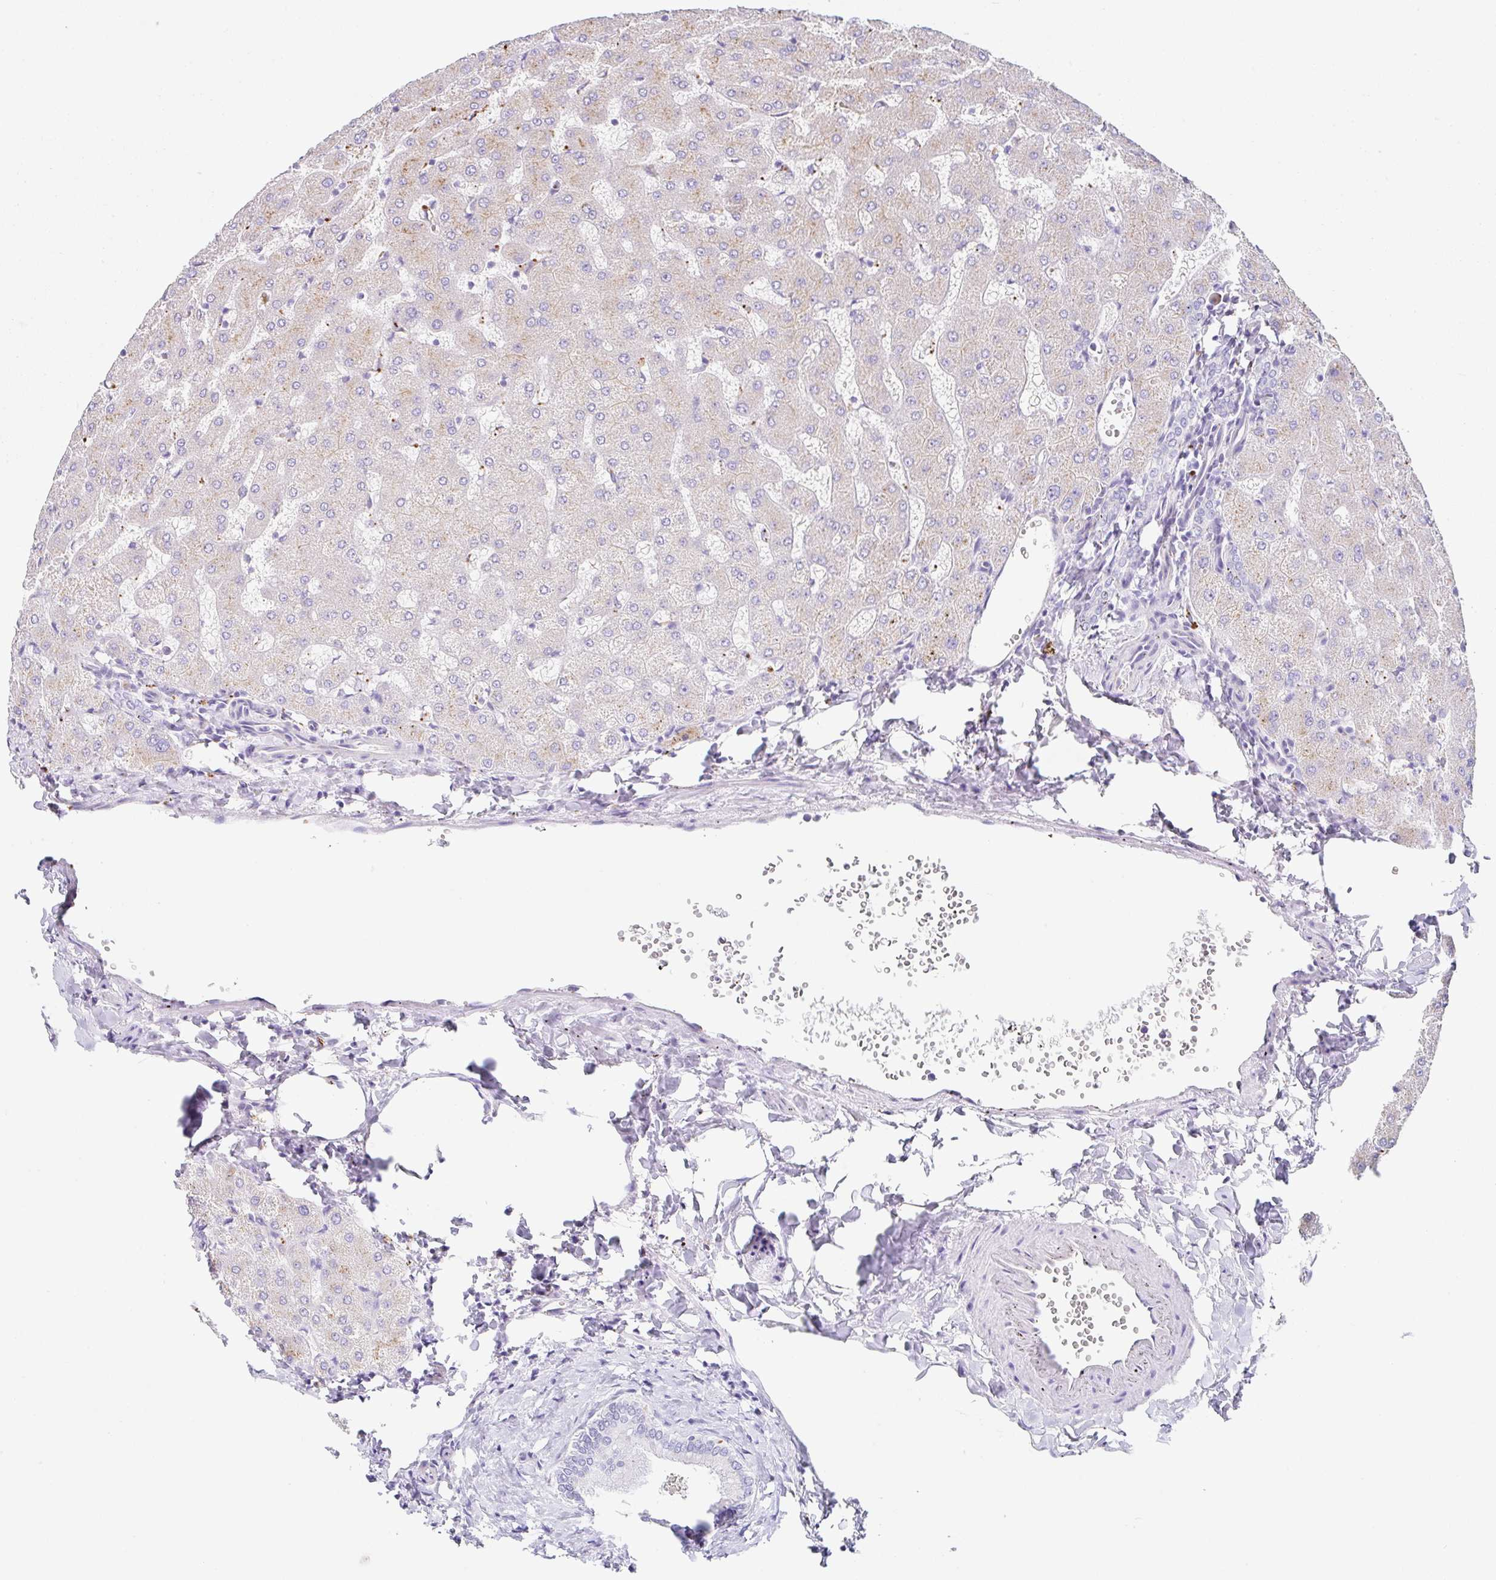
{"staining": {"intensity": "negative", "quantity": "none", "location": "none"}, "tissue": "liver", "cell_type": "Cholangiocytes", "image_type": "normal", "snomed": [{"axis": "morphology", "description": "Normal tissue, NOS"}, {"axis": "topography", "description": "Liver"}], "caption": "Immunohistochemistry image of benign liver: liver stained with DAB shows no significant protein positivity in cholangiocytes. The staining was performed using DAB (3,3'-diaminobenzidine) to visualize the protein expression in brown, while the nuclei were stained in blue with hematoxylin (Magnification: 20x).", "gene": "DKK4", "patient": {"sex": "female", "age": 63}}